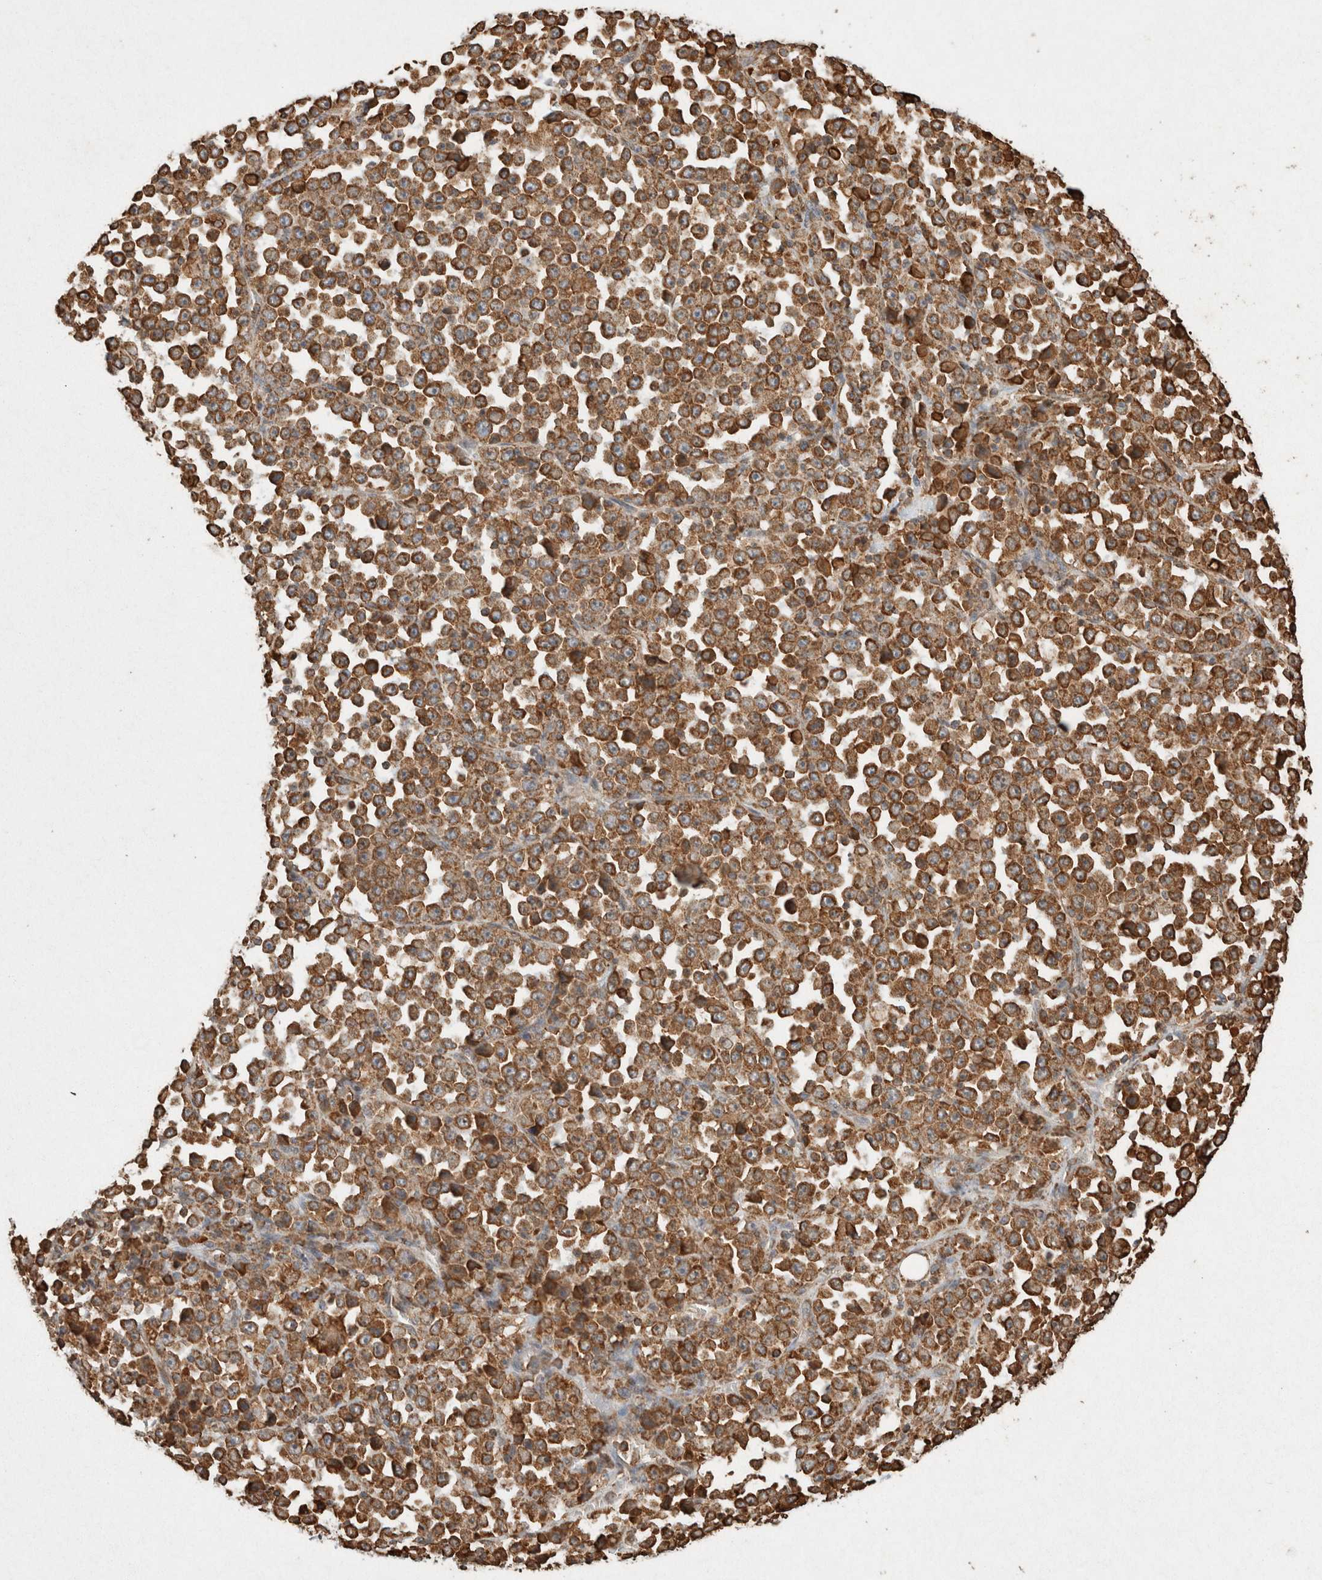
{"staining": {"intensity": "moderate", "quantity": ">75%", "location": "cytoplasmic/membranous"}, "tissue": "stomach cancer", "cell_type": "Tumor cells", "image_type": "cancer", "snomed": [{"axis": "morphology", "description": "Normal tissue, NOS"}, {"axis": "morphology", "description": "Adenocarcinoma, NOS"}, {"axis": "topography", "description": "Stomach, upper"}, {"axis": "topography", "description": "Stomach"}], "caption": "Immunohistochemical staining of human adenocarcinoma (stomach) demonstrates moderate cytoplasmic/membranous protein staining in approximately >75% of tumor cells.", "gene": "ERAP1", "patient": {"sex": "male", "age": 59}}